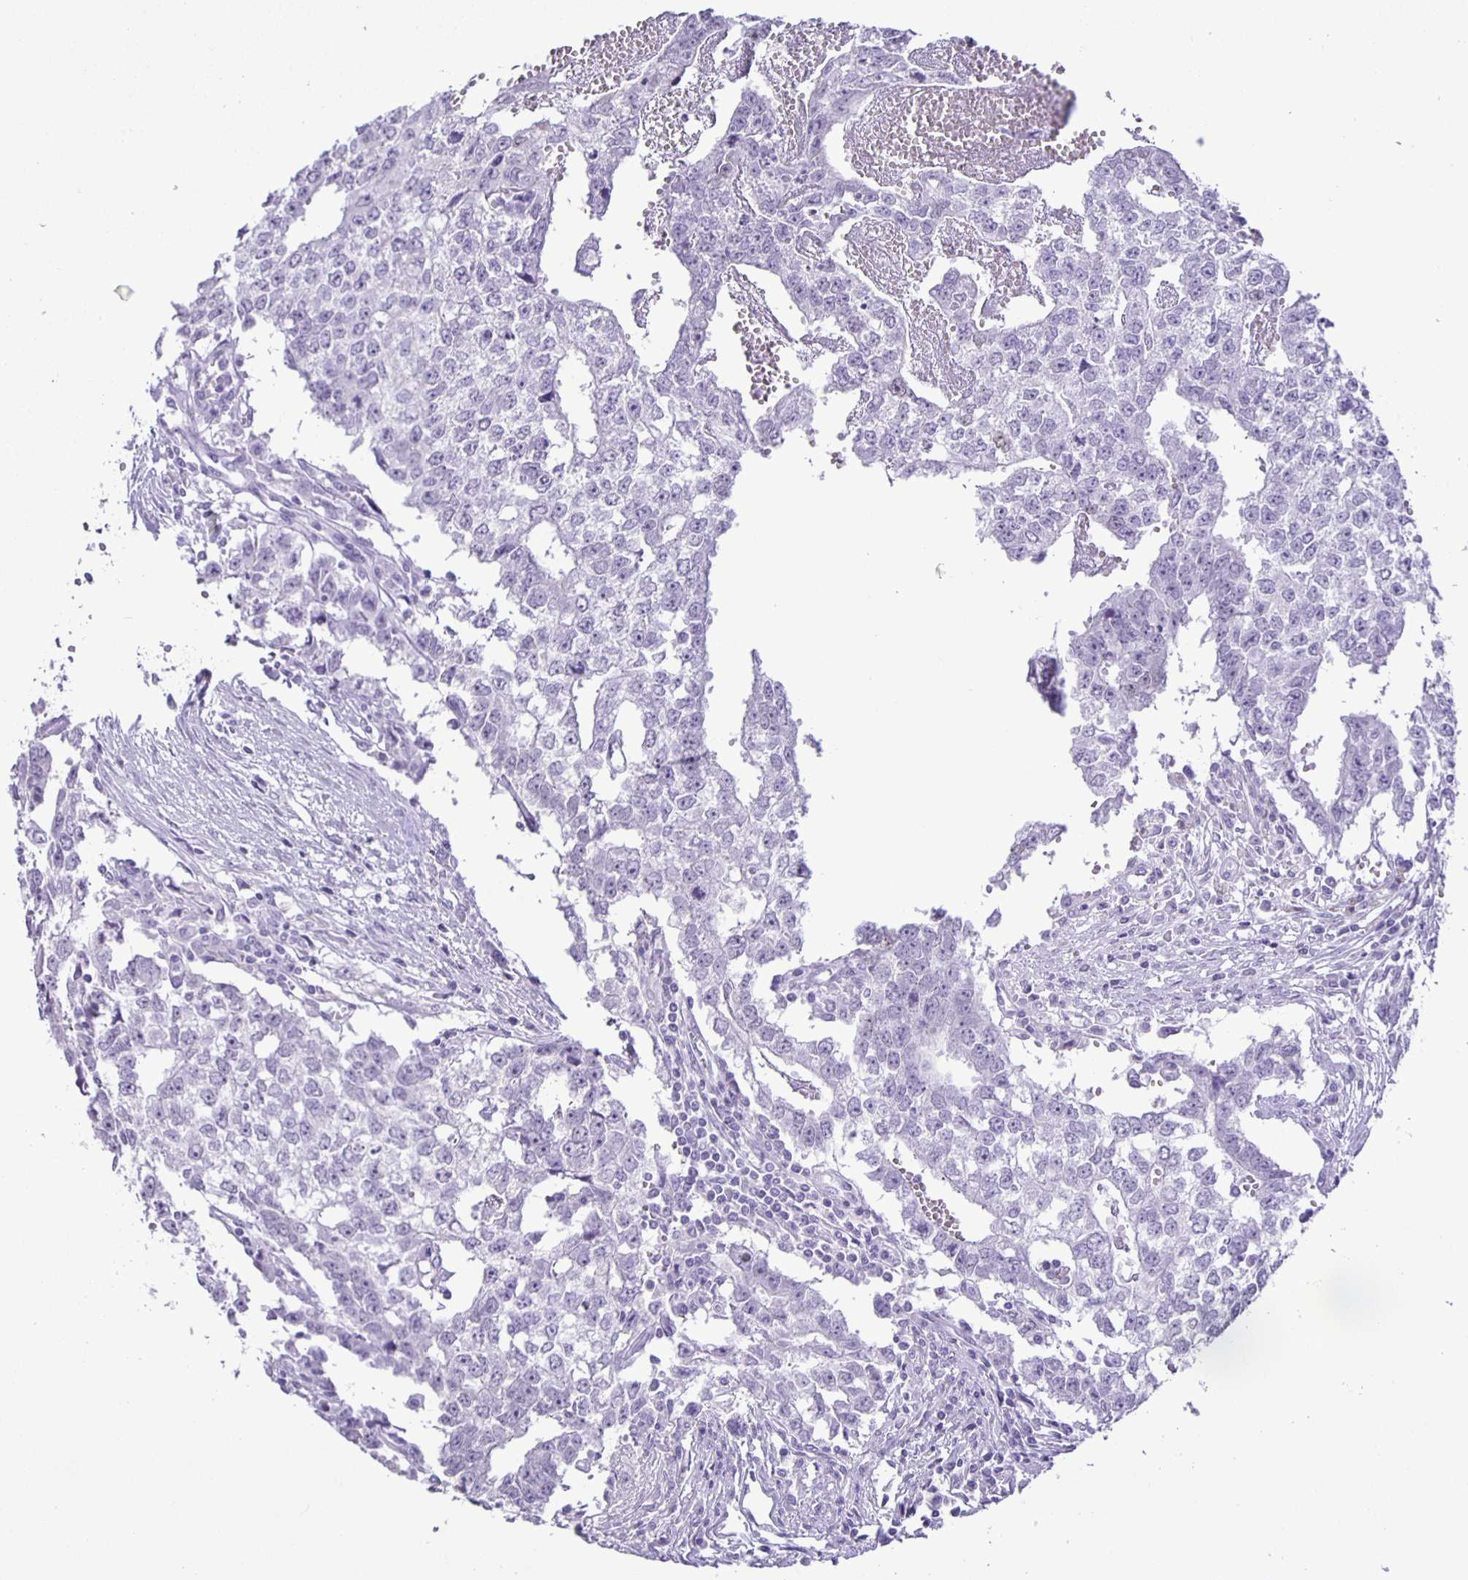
{"staining": {"intensity": "negative", "quantity": "none", "location": "none"}, "tissue": "testis cancer", "cell_type": "Tumor cells", "image_type": "cancer", "snomed": [{"axis": "morphology", "description": "Carcinoma, Embryonal, NOS"}, {"axis": "morphology", "description": "Teratoma, malignant, NOS"}, {"axis": "topography", "description": "Testis"}], "caption": "The immunohistochemistry photomicrograph has no significant expression in tumor cells of testis teratoma (malignant) tissue.", "gene": "EZHIP", "patient": {"sex": "male", "age": 24}}